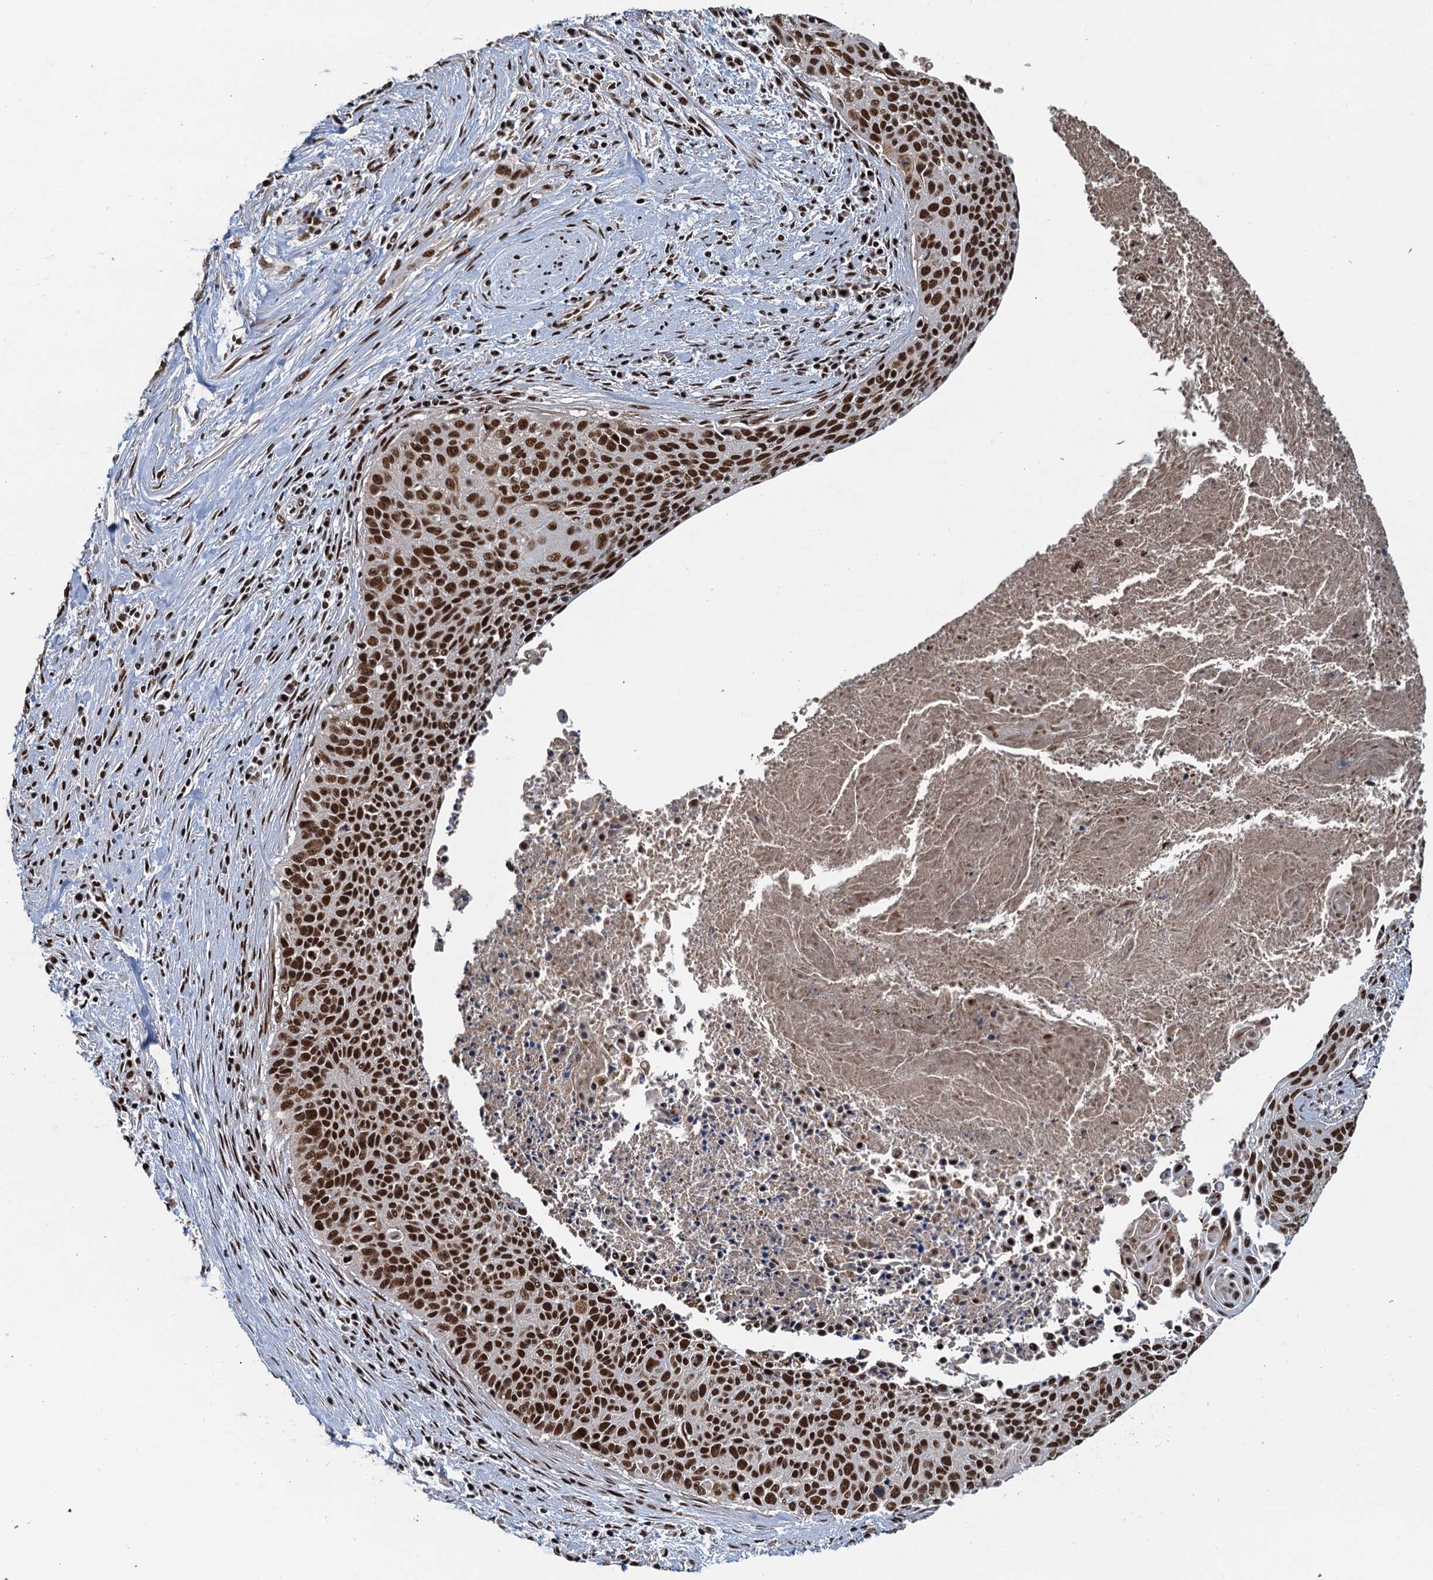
{"staining": {"intensity": "moderate", "quantity": ">75%", "location": "nuclear"}, "tissue": "cervical cancer", "cell_type": "Tumor cells", "image_type": "cancer", "snomed": [{"axis": "morphology", "description": "Squamous cell carcinoma, NOS"}, {"axis": "topography", "description": "Cervix"}], "caption": "High-magnification brightfield microscopy of cervical squamous cell carcinoma stained with DAB (3,3'-diaminobenzidine) (brown) and counterstained with hematoxylin (blue). tumor cells exhibit moderate nuclear expression is seen in about>75% of cells.", "gene": "ZC3H18", "patient": {"sex": "female", "age": 55}}